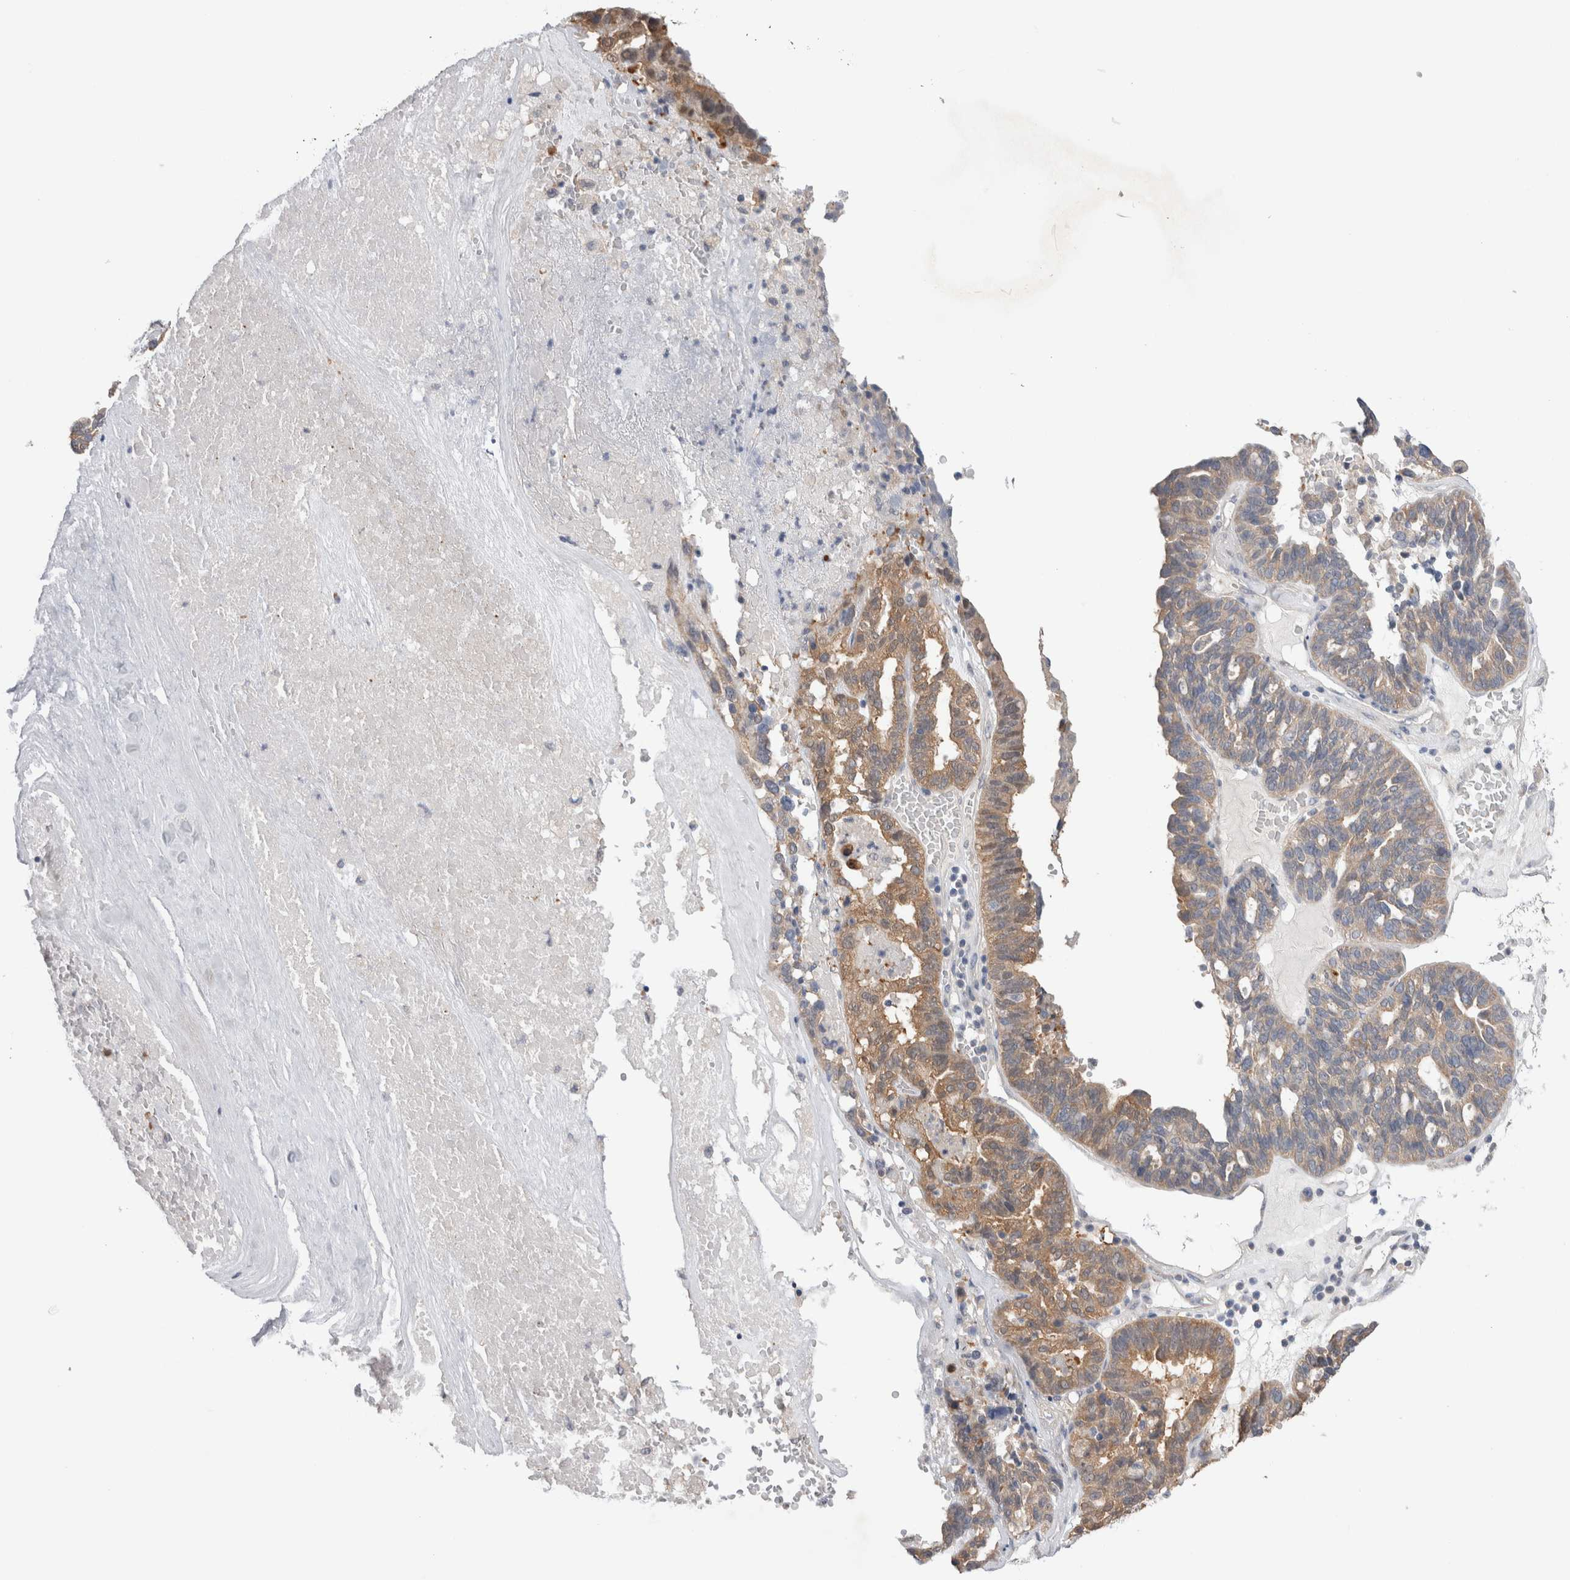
{"staining": {"intensity": "moderate", "quantity": "25%-75%", "location": "cytoplasmic/membranous"}, "tissue": "ovarian cancer", "cell_type": "Tumor cells", "image_type": "cancer", "snomed": [{"axis": "morphology", "description": "Cystadenocarcinoma, serous, NOS"}, {"axis": "topography", "description": "Ovary"}], "caption": "Immunohistochemical staining of ovarian cancer demonstrates medium levels of moderate cytoplasmic/membranous protein expression in about 25%-75% of tumor cells.", "gene": "IFT74", "patient": {"sex": "female", "age": 59}}